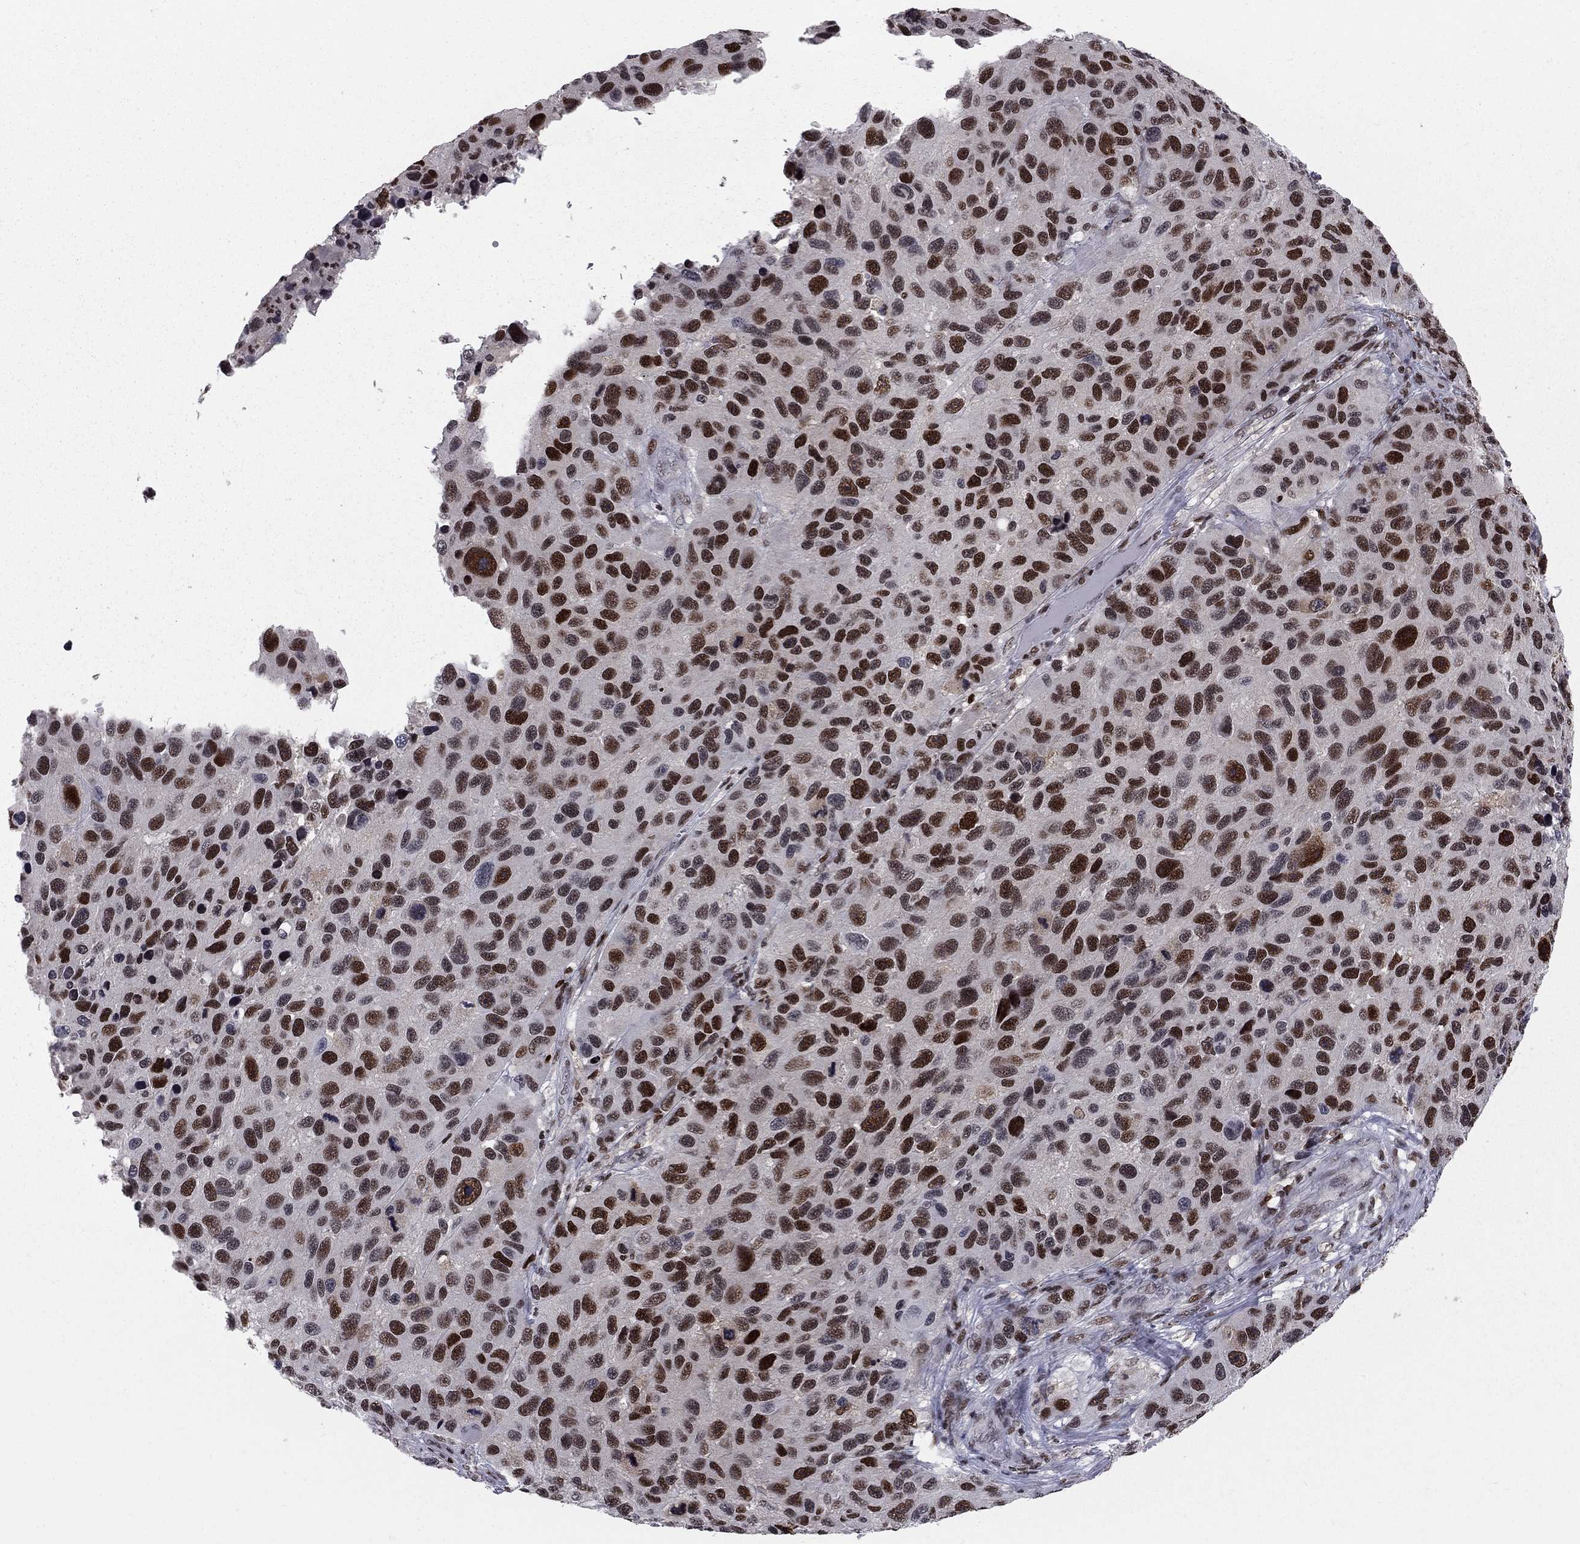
{"staining": {"intensity": "strong", "quantity": ">75%", "location": "nuclear"}, "tissue": "melanoma", "cell_type": "Tumor cells", "image_type": "cancer", "snomed": [{"axis": "morphology", "description": "Malignant melanoma, NOS"}, {"axis": "topography", "description": "Skin"}], "caption": "IHC image of malignant melanoma stained for a protein (brown), which reveals high levels of strong nuclear expression in about >75% of tumor cells.", "gene": "RNASEH2C", "patient": {"sex": "male", "age": 53}}